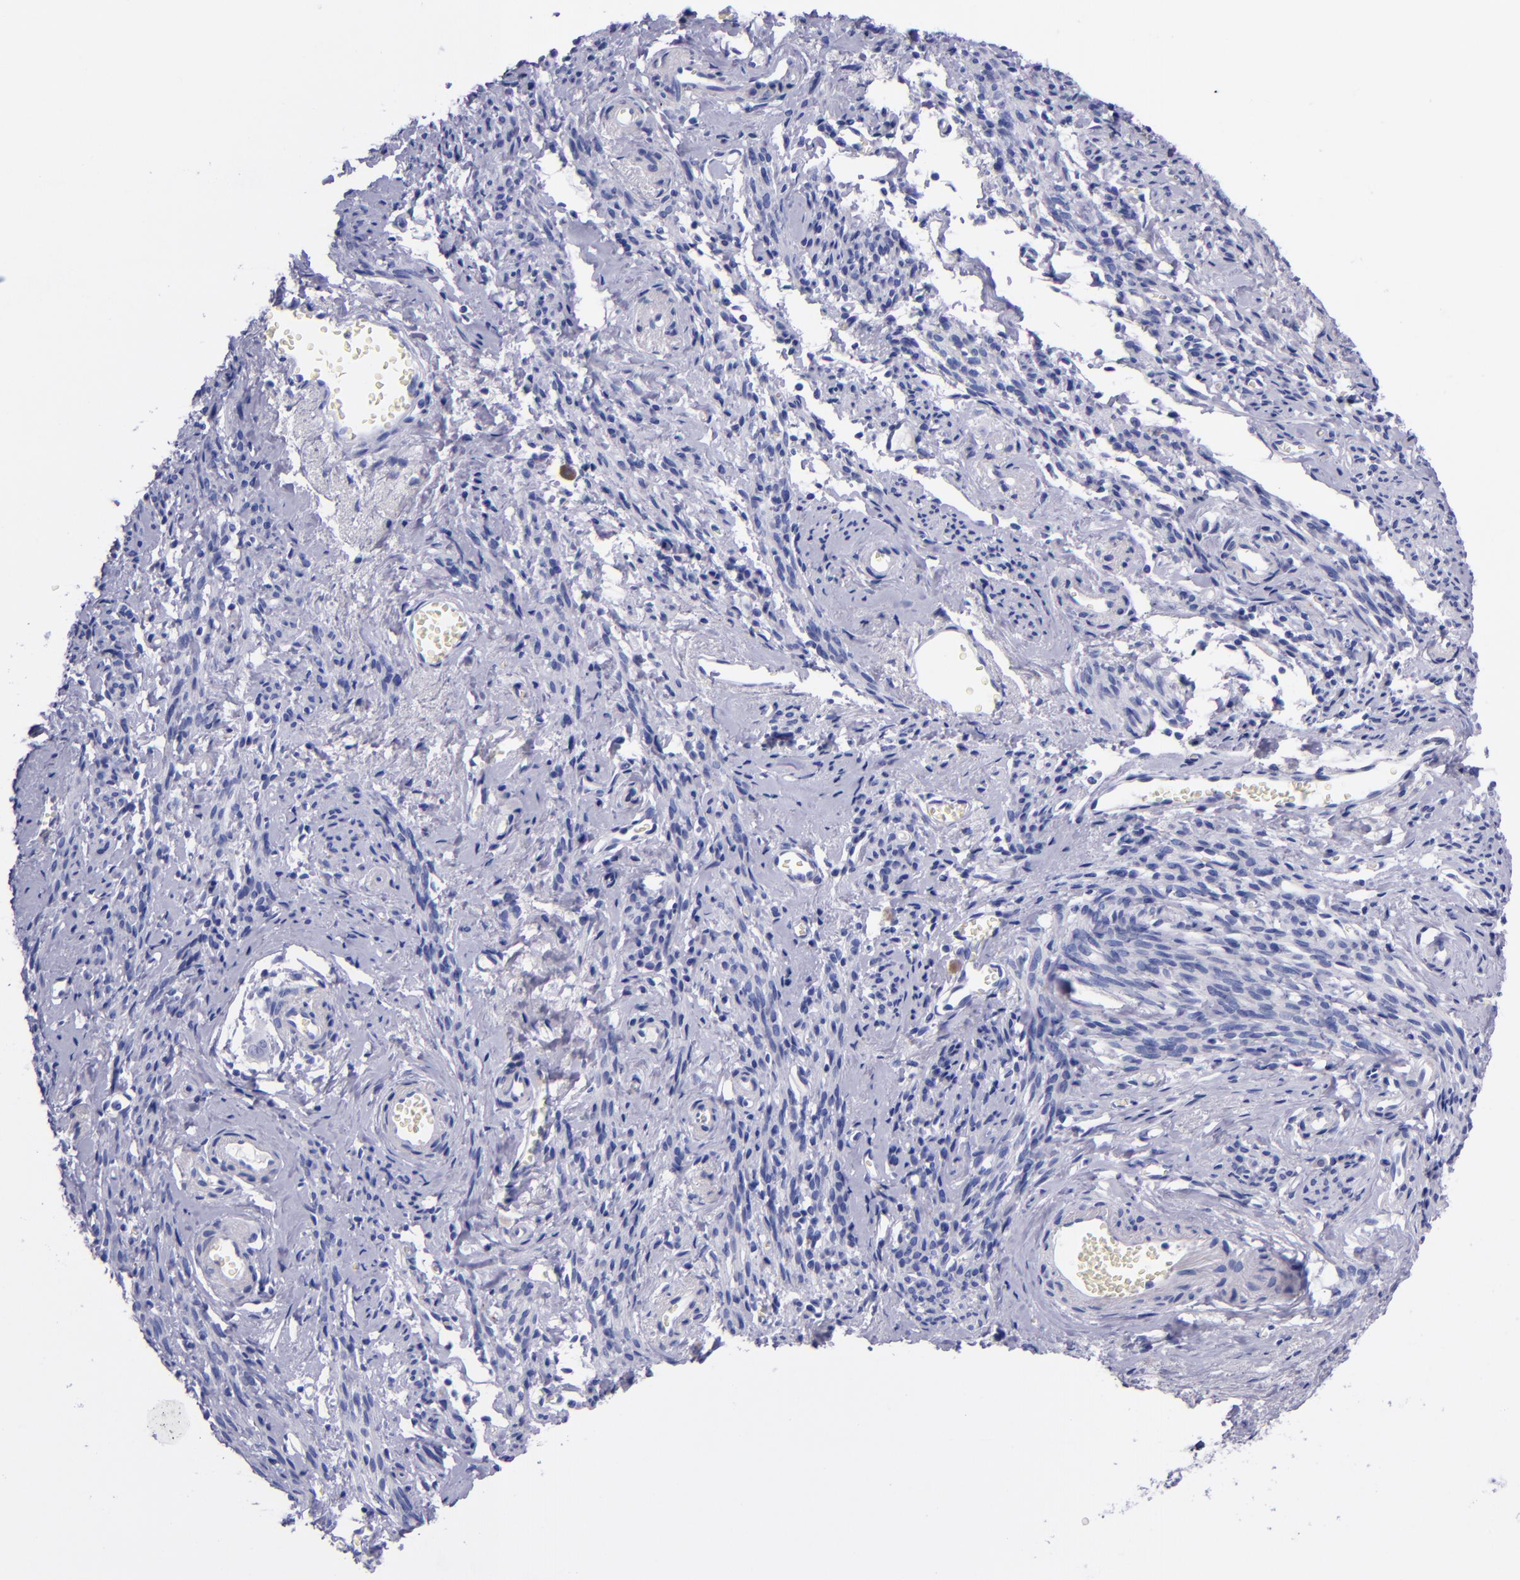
{"staining": {"intensity": "negative", "quantity": "none", "location": "none"}, "tissue": "endometrial cancer", "cell_type": "Tumor cells", "image_type": "cancer", "snomed": [{"axis": "morphology", "description": "Adenocarcinoma, NOS"}, {"axis": "topography", "description": "Endometrium"}], "caption": "This is an IHC image of human adenocarcinoma (endometrial). There is no positivity in tumor cells.", "gene": "SV2A", "patient": {"sex": "female", "age": 75}}